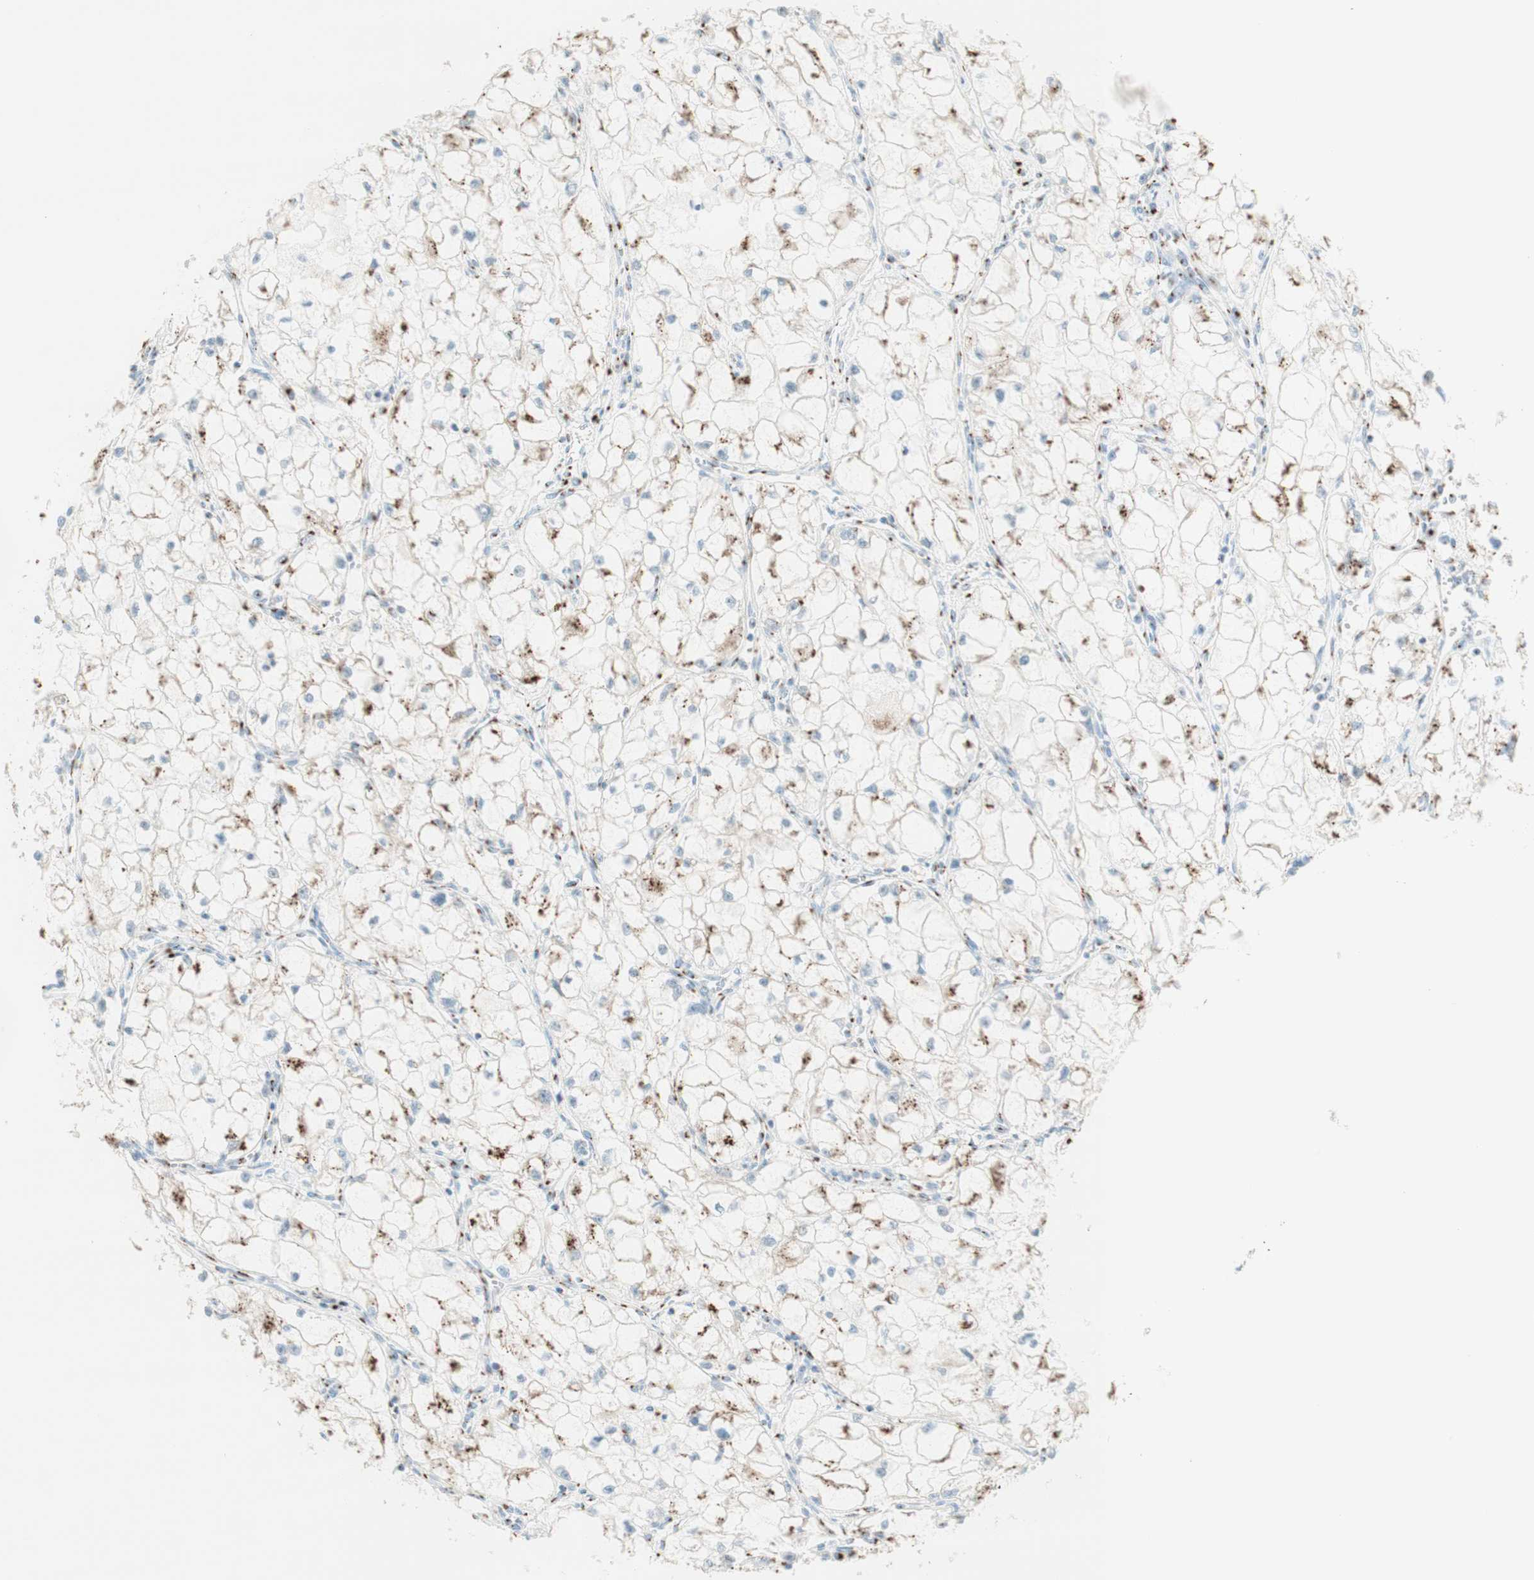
{"staining": {"intensity": "moderate", "quantity": "25%-75%", "location": "cytoplasmic/membranous"}, "tissue": "renal cancer", "cell_type": "Tumor cells", "image_type": "cancer", "snomed": [{"axis": "morphology", "description": "Adenocarcinoma, NOS"}, {"axis": "topography", "description": "Kidney"}], "caption": "The histopathology image shows immunohistochemical staining of adenocarcinoma (renal). There is moderate cytoplasmic/membranous staining is appreciated in about 25%-75% of tumor cells.", "gene": "GOLGB1", "patient": {"sex": "female", "age": 70}}